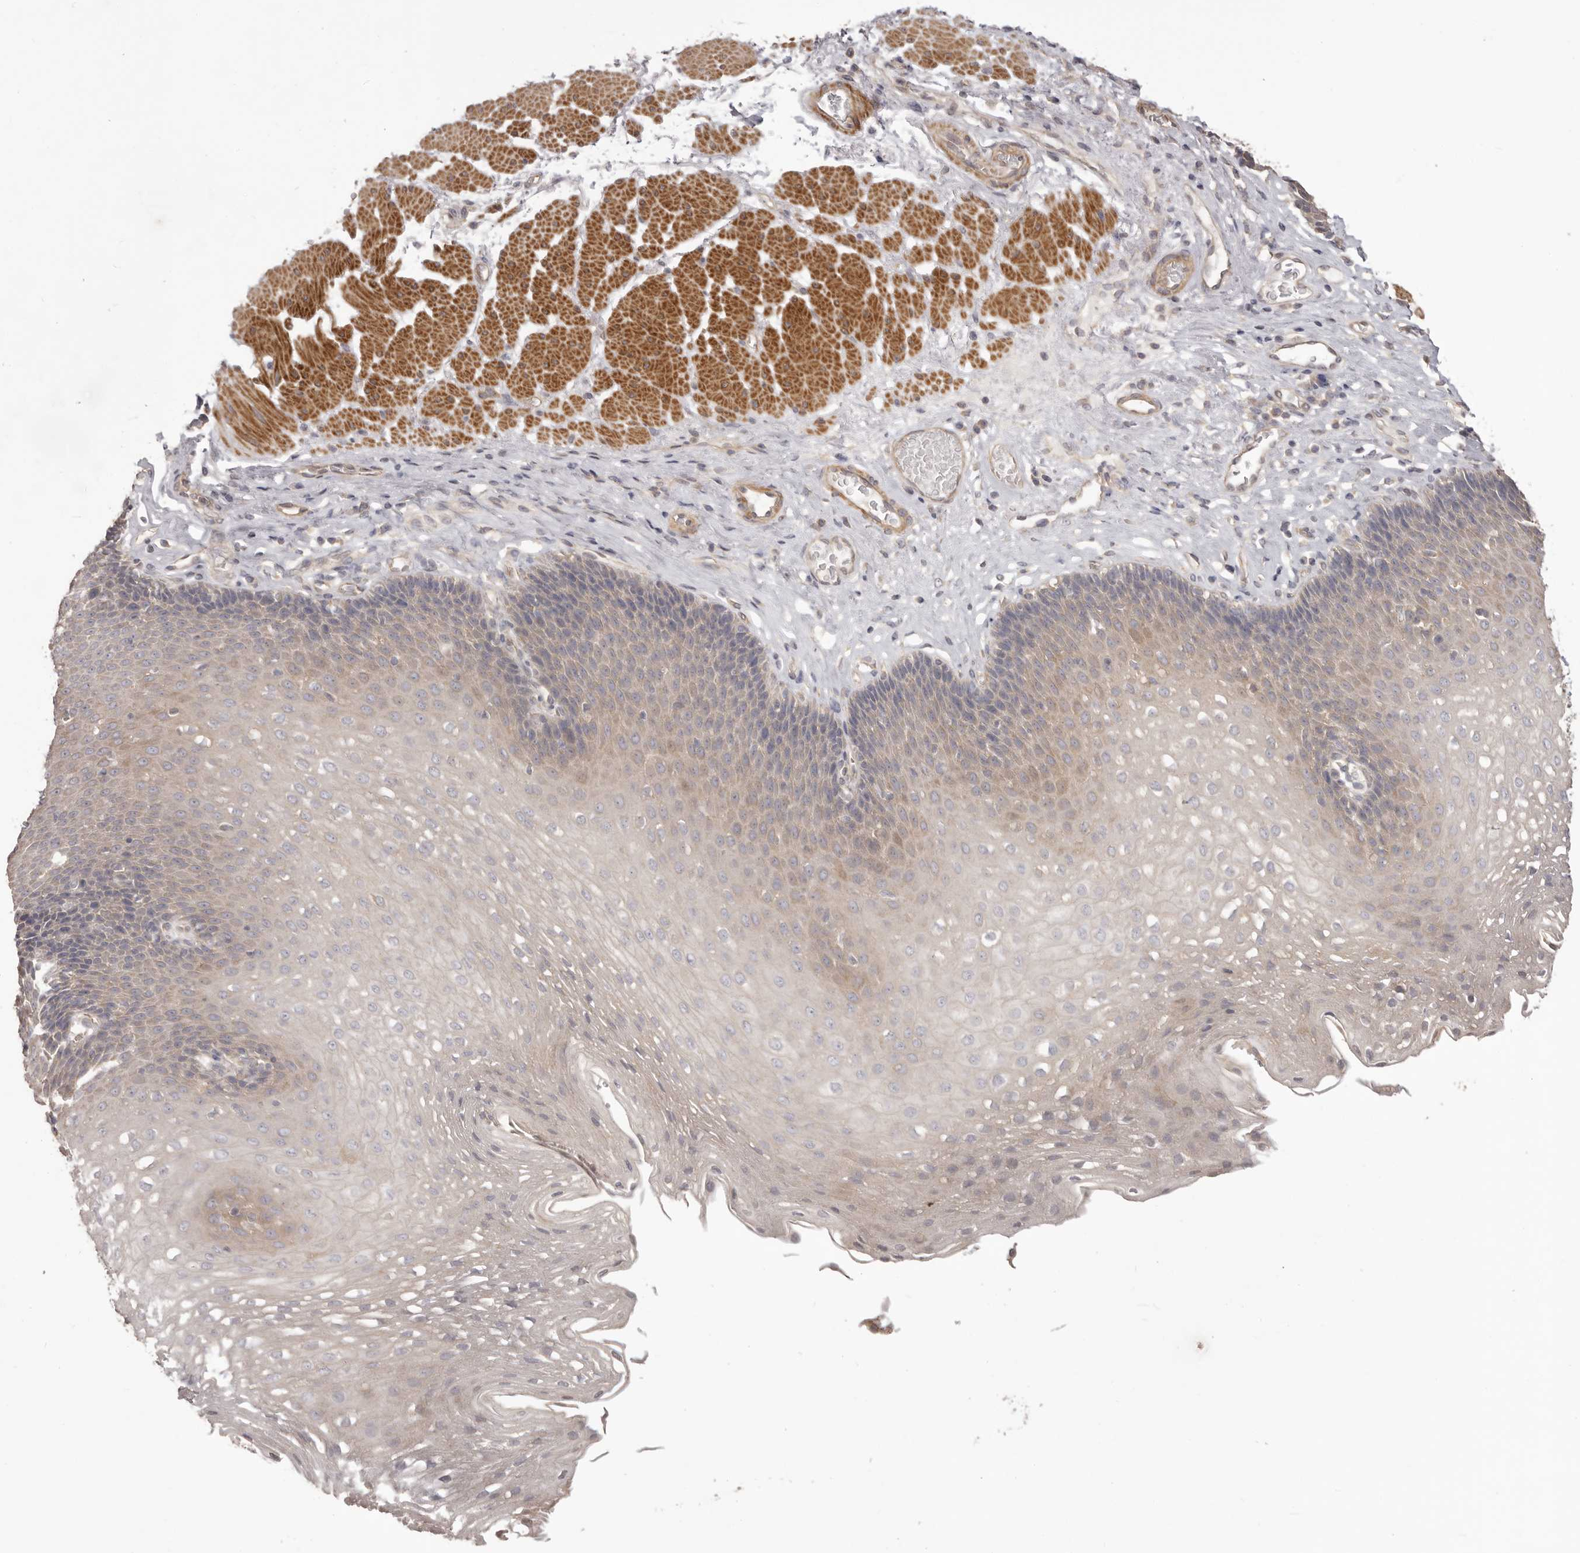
{"staining": {"intensity": "weak", "quantity": "25%-75%", "location": "cytoplasmic/membranous"}, "tissue": "esophagus", "cell_type": "Squamous epithelial cells", "image_type": "normal", "snomed": [{"axis": "morphology", "description": "Normal tissue, NOS"}, {"axis": "topography", "description": "Esophagus"}], "caption": "Human esophagus stained with a protein marker reveals weak staining in squamous epithelial cells.", "gene": "HRH1", "patient": {"sex": "female", "age": 66}}